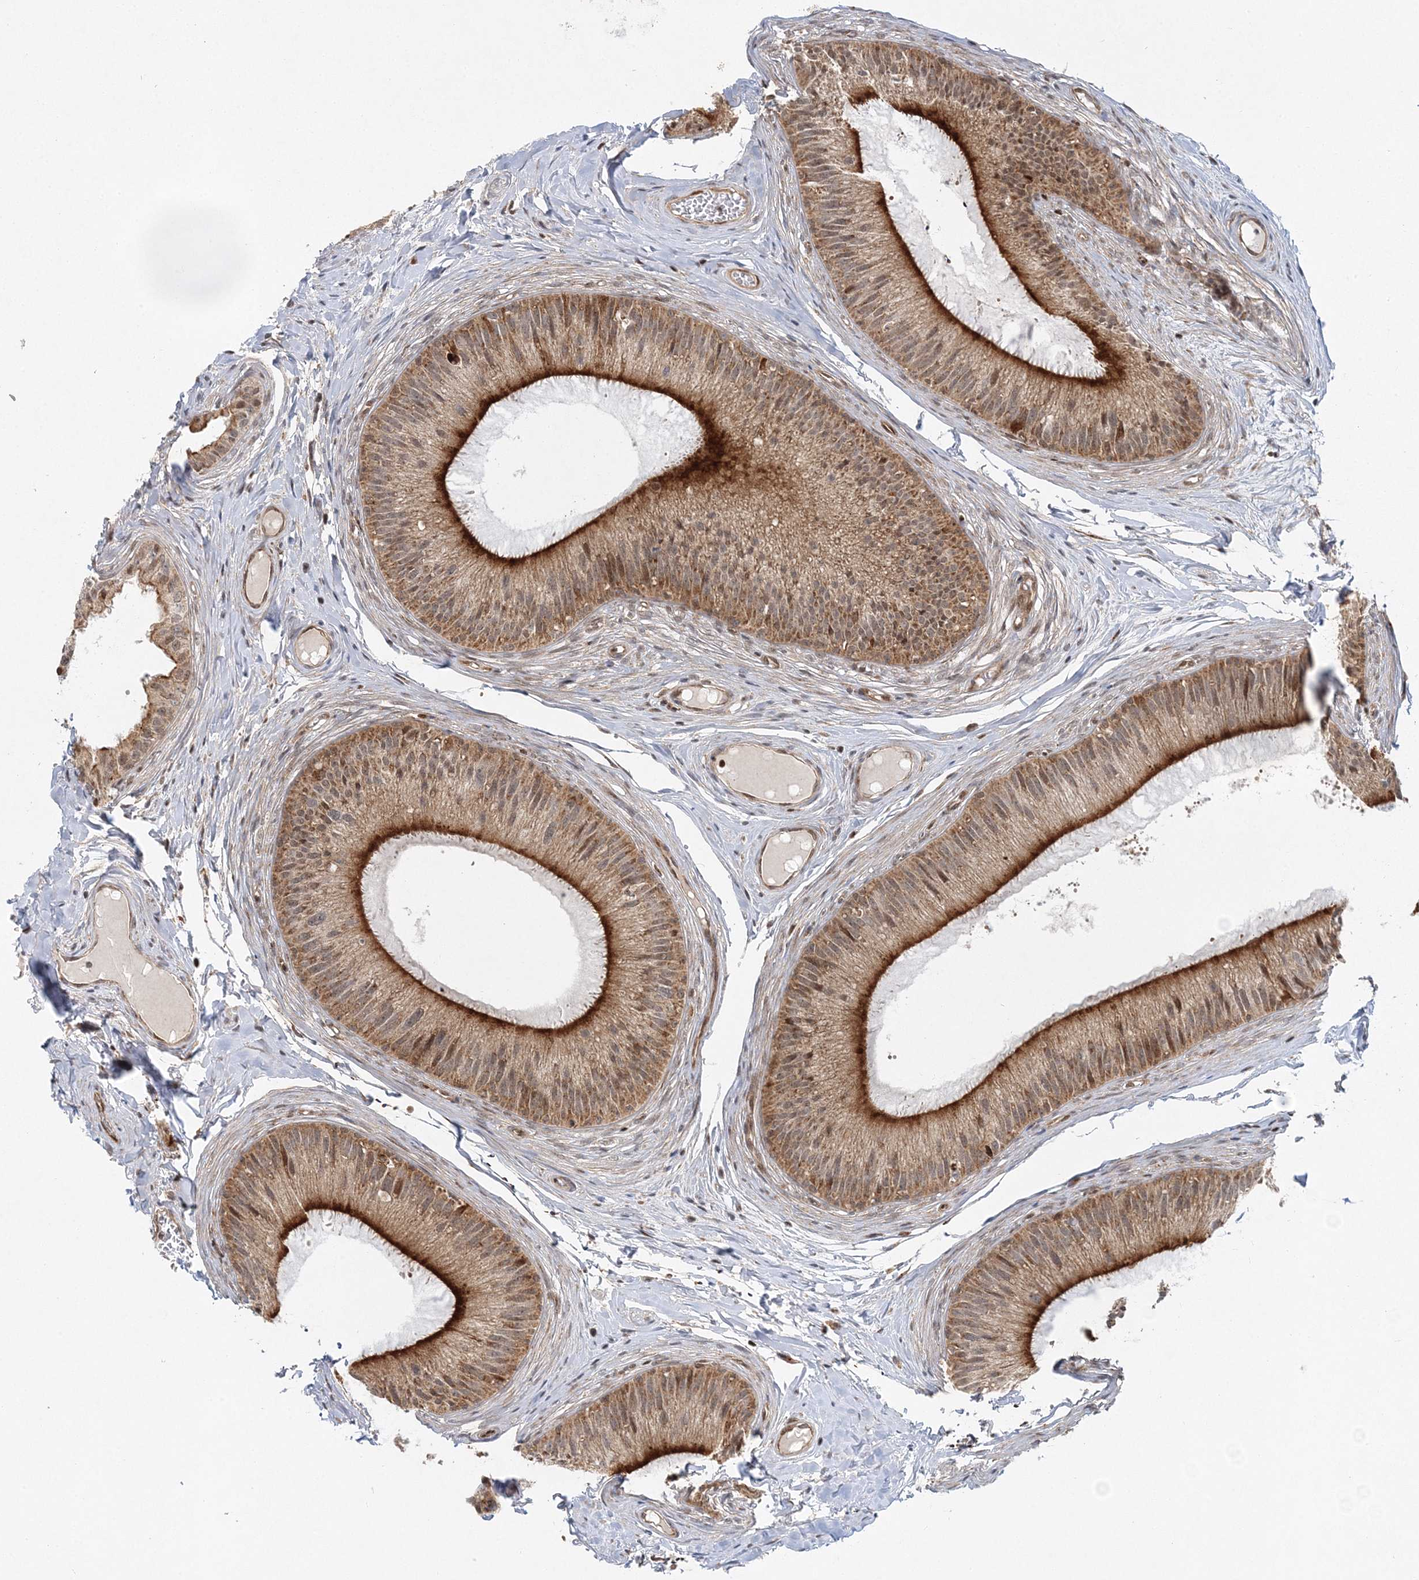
{"staining": {"intensity": "strong", "quantity": "25%-75%", "location": "cytoplasmic/membranous,nuclear"}, "tissue": "epididymis", "cell_type": "Glandular cells", "image_type": "normal", "snomed": [{"axis": "morphology", "description": "Normal tissue, NOS"}, {"axis": "topography", "description": "Epididymis"}], "caption": "The photomicrograph exhibits immunohistochemical staining of benign epididymis. There is strong cytoplasmic/membranous,nuclear positivity is appreciated in approximately 25%-75% of glandular cells. (Brightfield microscopy of DAB IHC at high magnification).", "gene": "RAB11FIP2", "patient": {"sex": "male", "age": 31}}